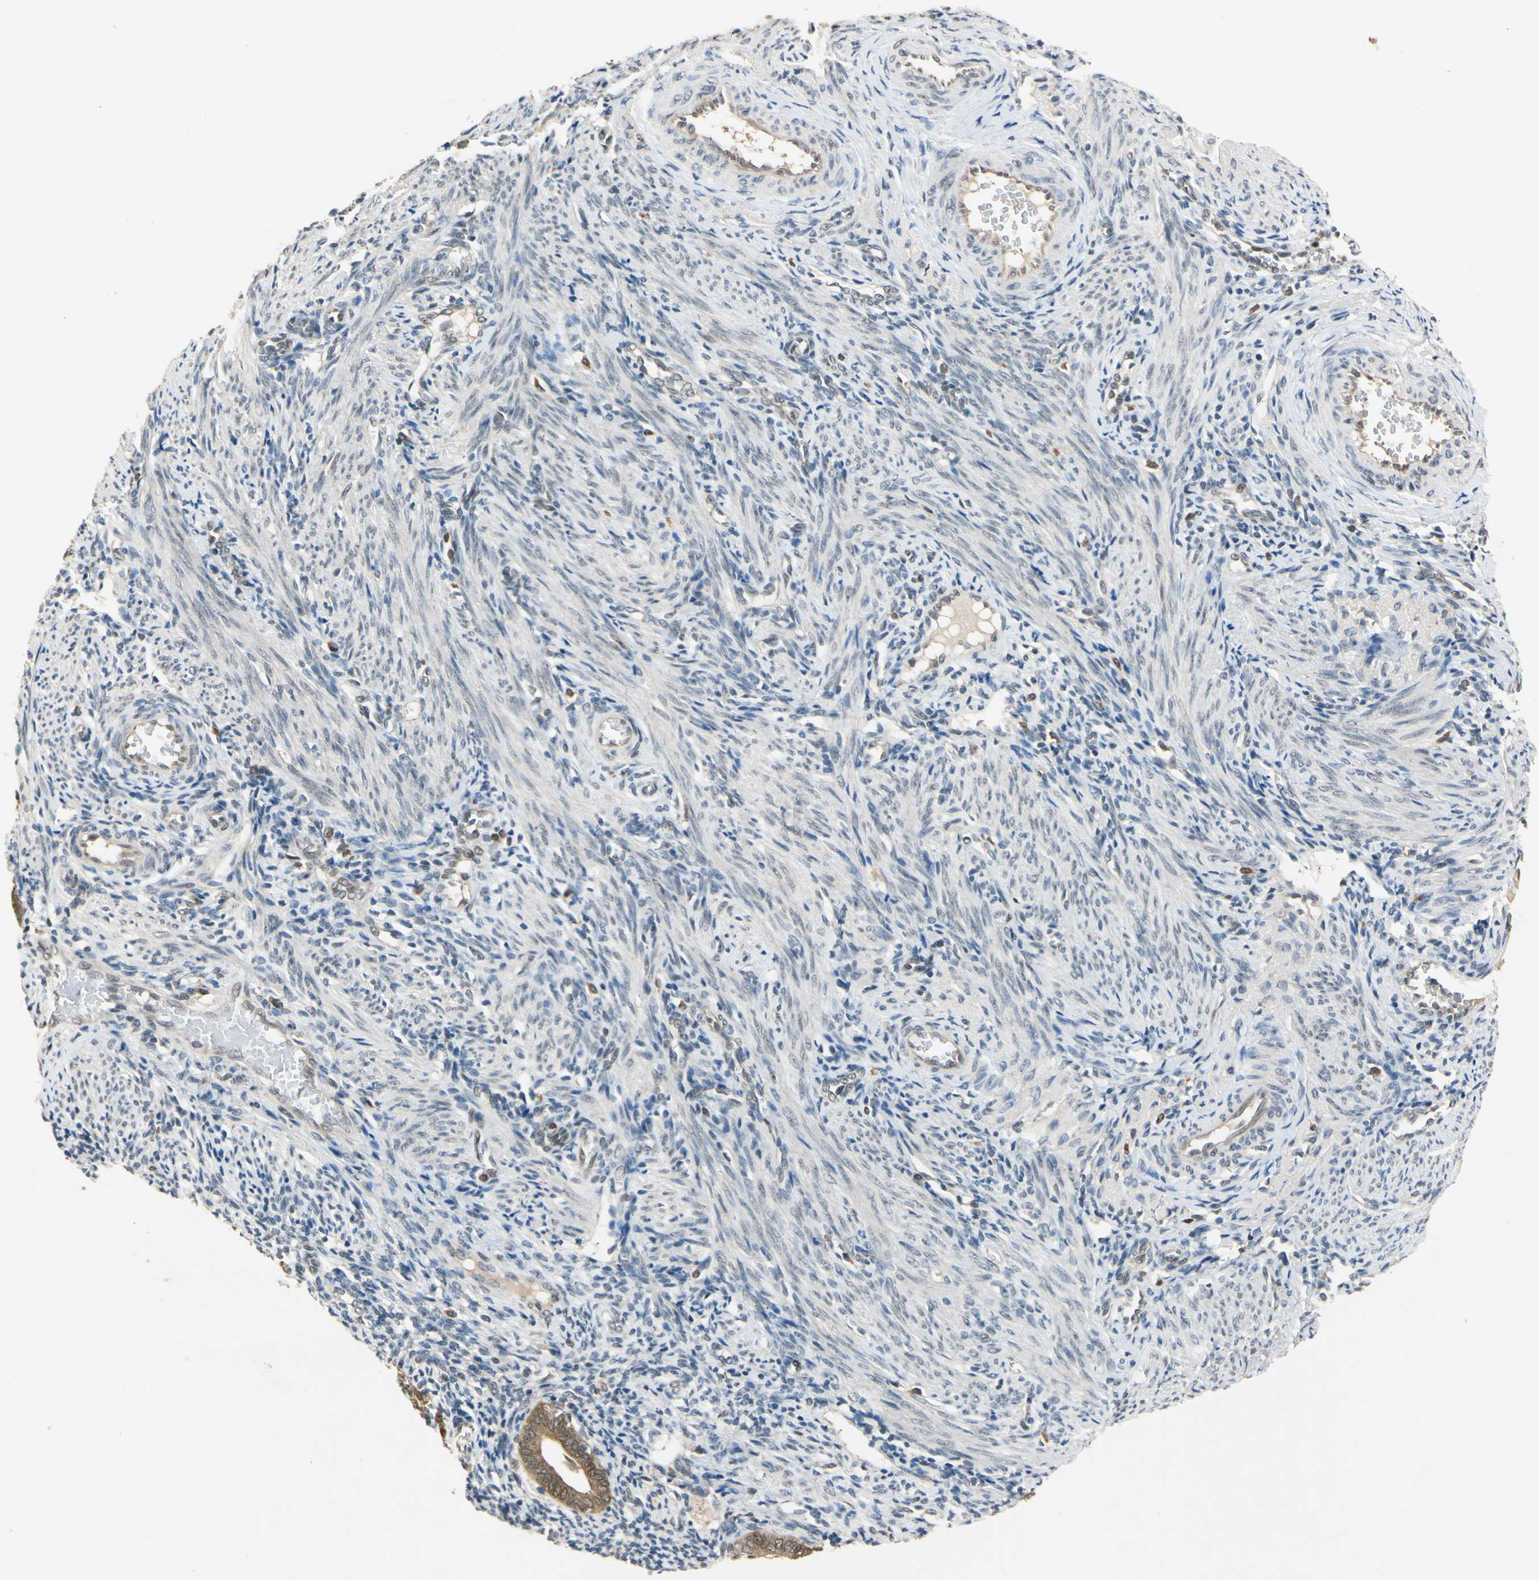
{"staining": {"intensity": "weak", "quantity": "25%-75%", "location": "cytoplasmic/membranous"}, "tissue": "endometrium", "cell_type": "Cells in endometrial stroma", "image_type": "normal", "snomed": [{"axis": "morphology", "description": "Normal tissue, NOS"}, {"axis": "topography", "description": "Uterus"}, {"axis": "topography", "description": "Endometrium"}], "caption": "Immunohistochemical staining of normal human endometrium exhibits low levels of weak cytoplasmic/membranous staining in about 25%-75% of cells in endometrial stroma.", "gene": "RIOX2", "patient": {"sex": "female", "age": 33}}